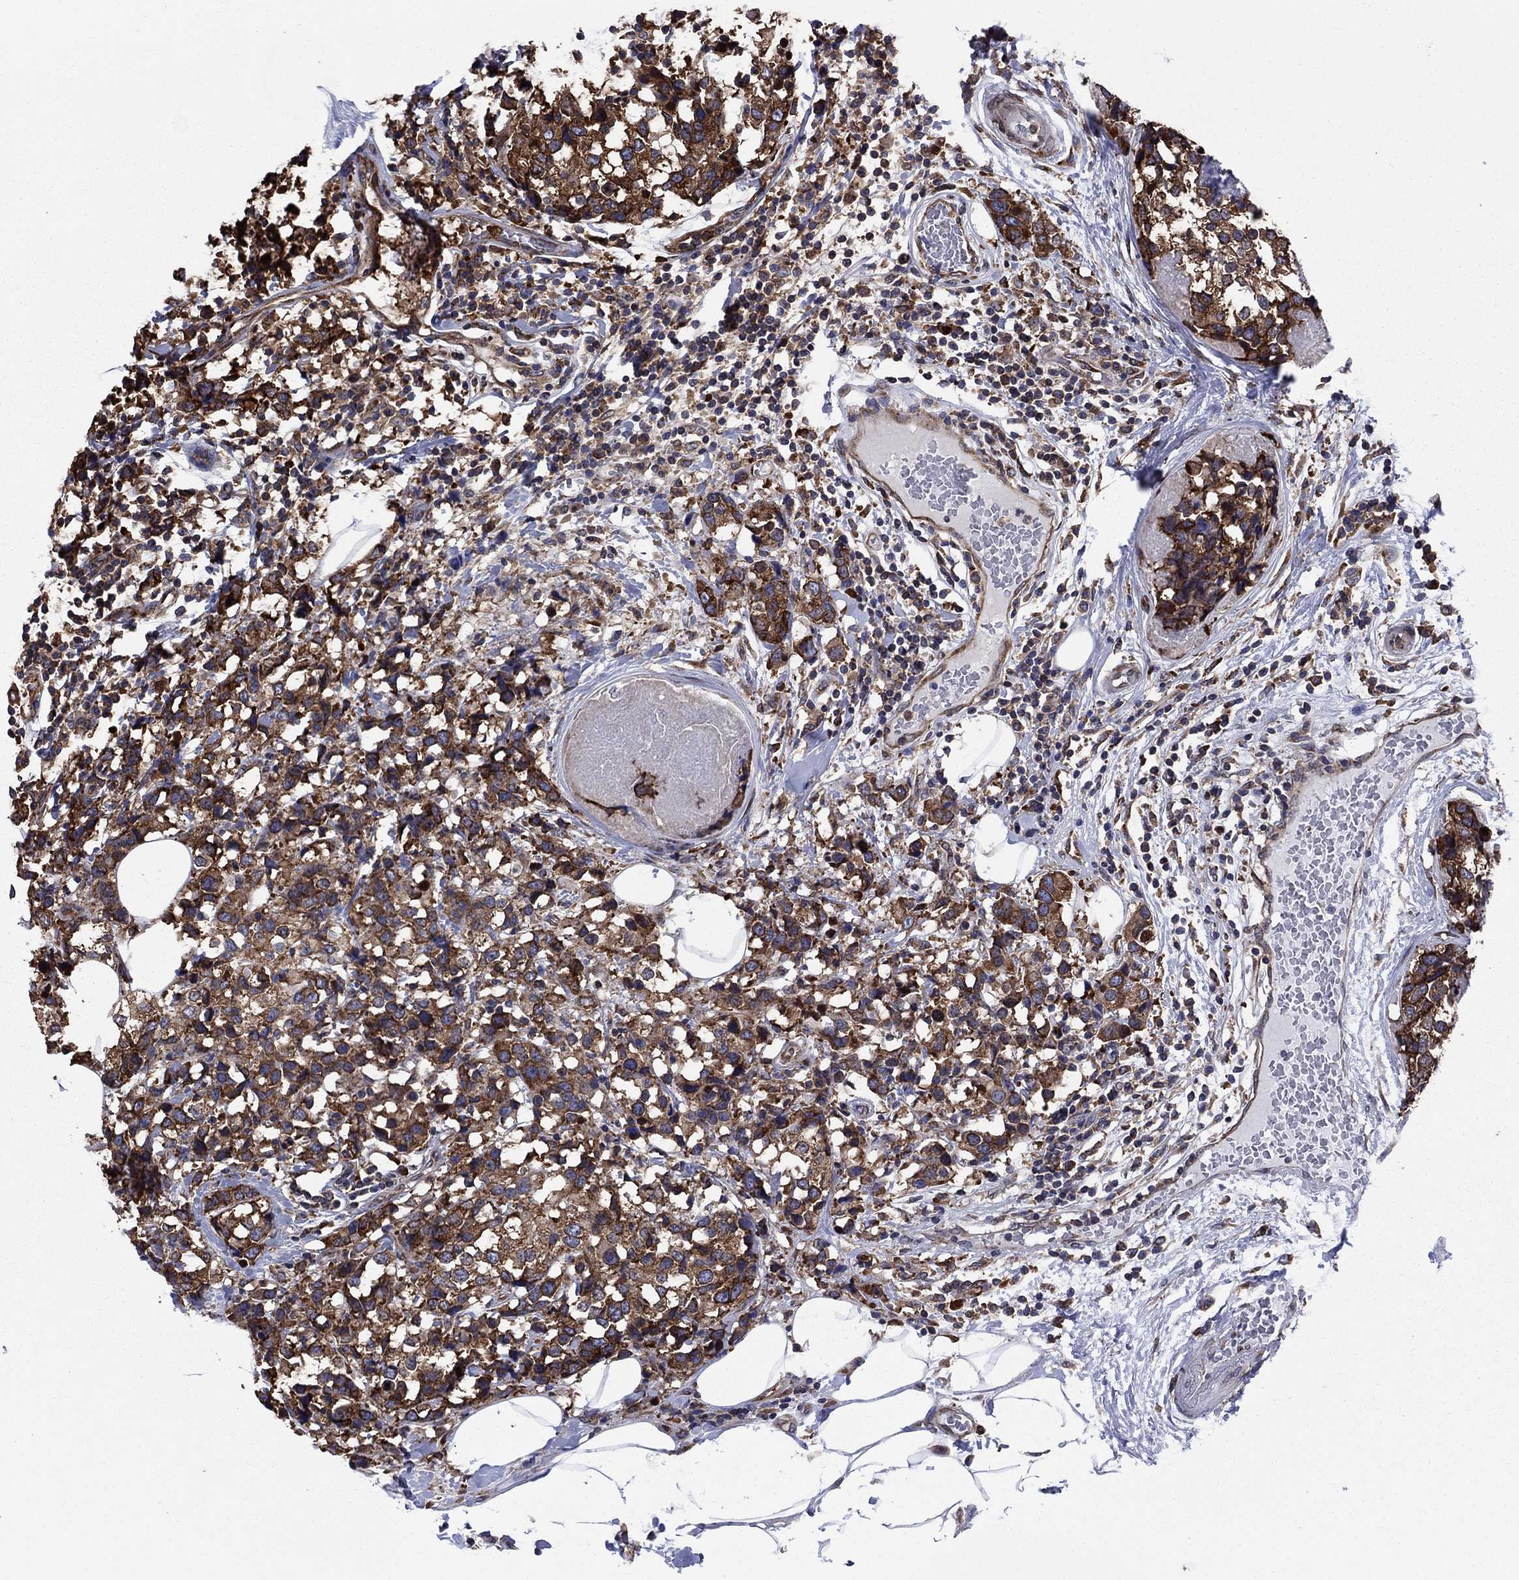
{"staining": {"intensity": "strong", "quantity": ">75%", "location": "cytoplasmic/membranous"}, "tissue": "breast cancer", "cell_type": "Tumor cells", "image_type": "cancer", "snomed": [{"axis": "morphology", "description": "Lobular carcinoma"}, {"axis": "topography", "description": "Breast"}], "caption": "Tumor cells demonstrate high levels of strong cytoplasmic/membranous staining in approximately >75% of cells in lobular carcinoma (breast). The staining was performed using DAB (3,3'-diaminobenzidine) to visualize the protein expression in brown, while the nuclei were stained in blue with hematoxylin (Magnification: 20x).", "gene": "YBX1", "patient": {"sex": "female", "age": 59}}